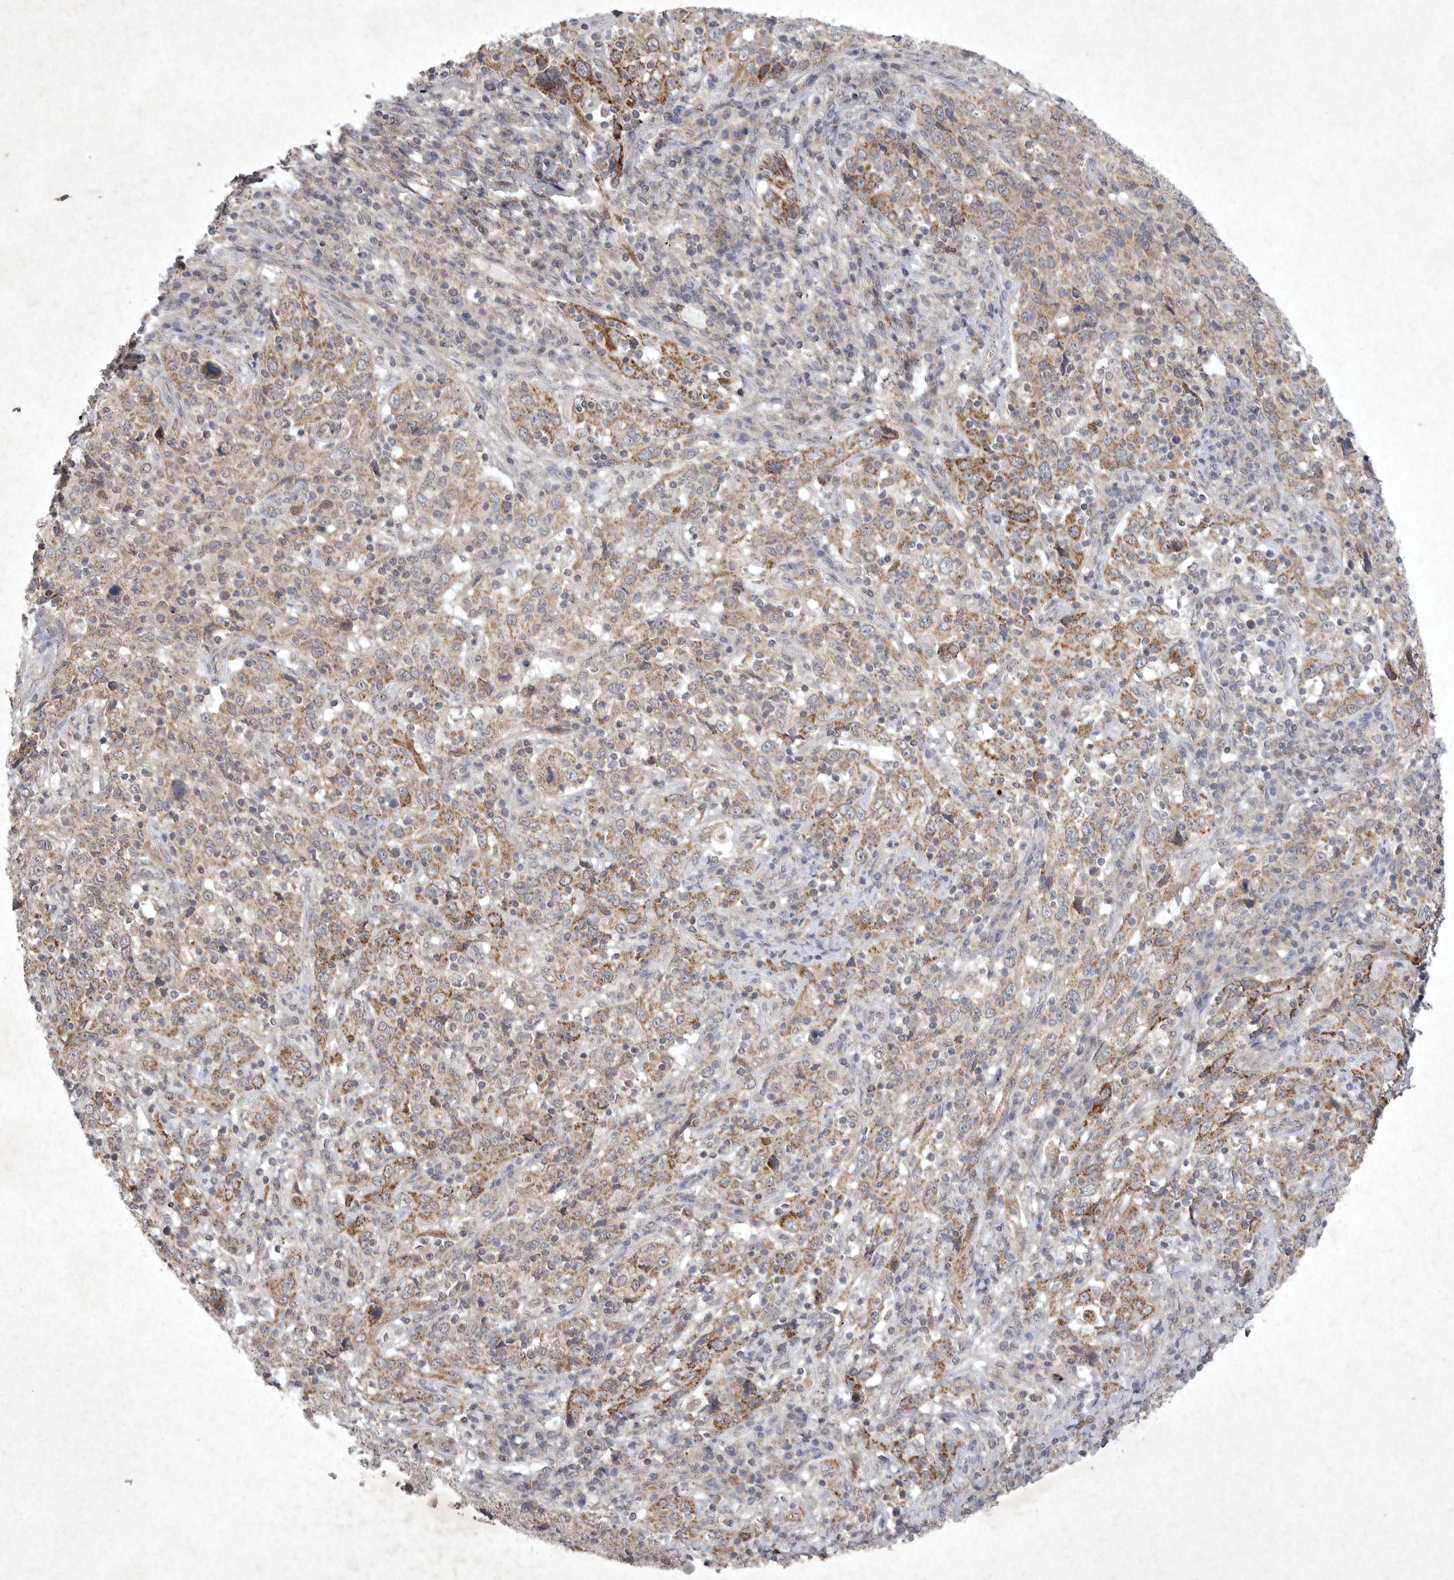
{"staining": {"intensity": "moderate", "quantity": ">75%", "location": "cytoplasmic/membranous"}, "tissue": "cervical cancer", "cell_type": "Tumor cells", "image_type": "cancer", "snomed": [{"axis": "morphology", "description": "Squamous cell carcinoma, NOS"}, {"axis": "topography", "description": "Cervix"}], "caption": "Protein positivity by immunohistochemistry (IHC) shows moderate cytoplasmic/membranous staining in about >75% of tumor cells in squamous cell carcinoma (cervical). (Brightfield microscopy of DAB IHC at high magnification).", "gene": "DDR1", "patient": {"sex": "female", "age": 46}}